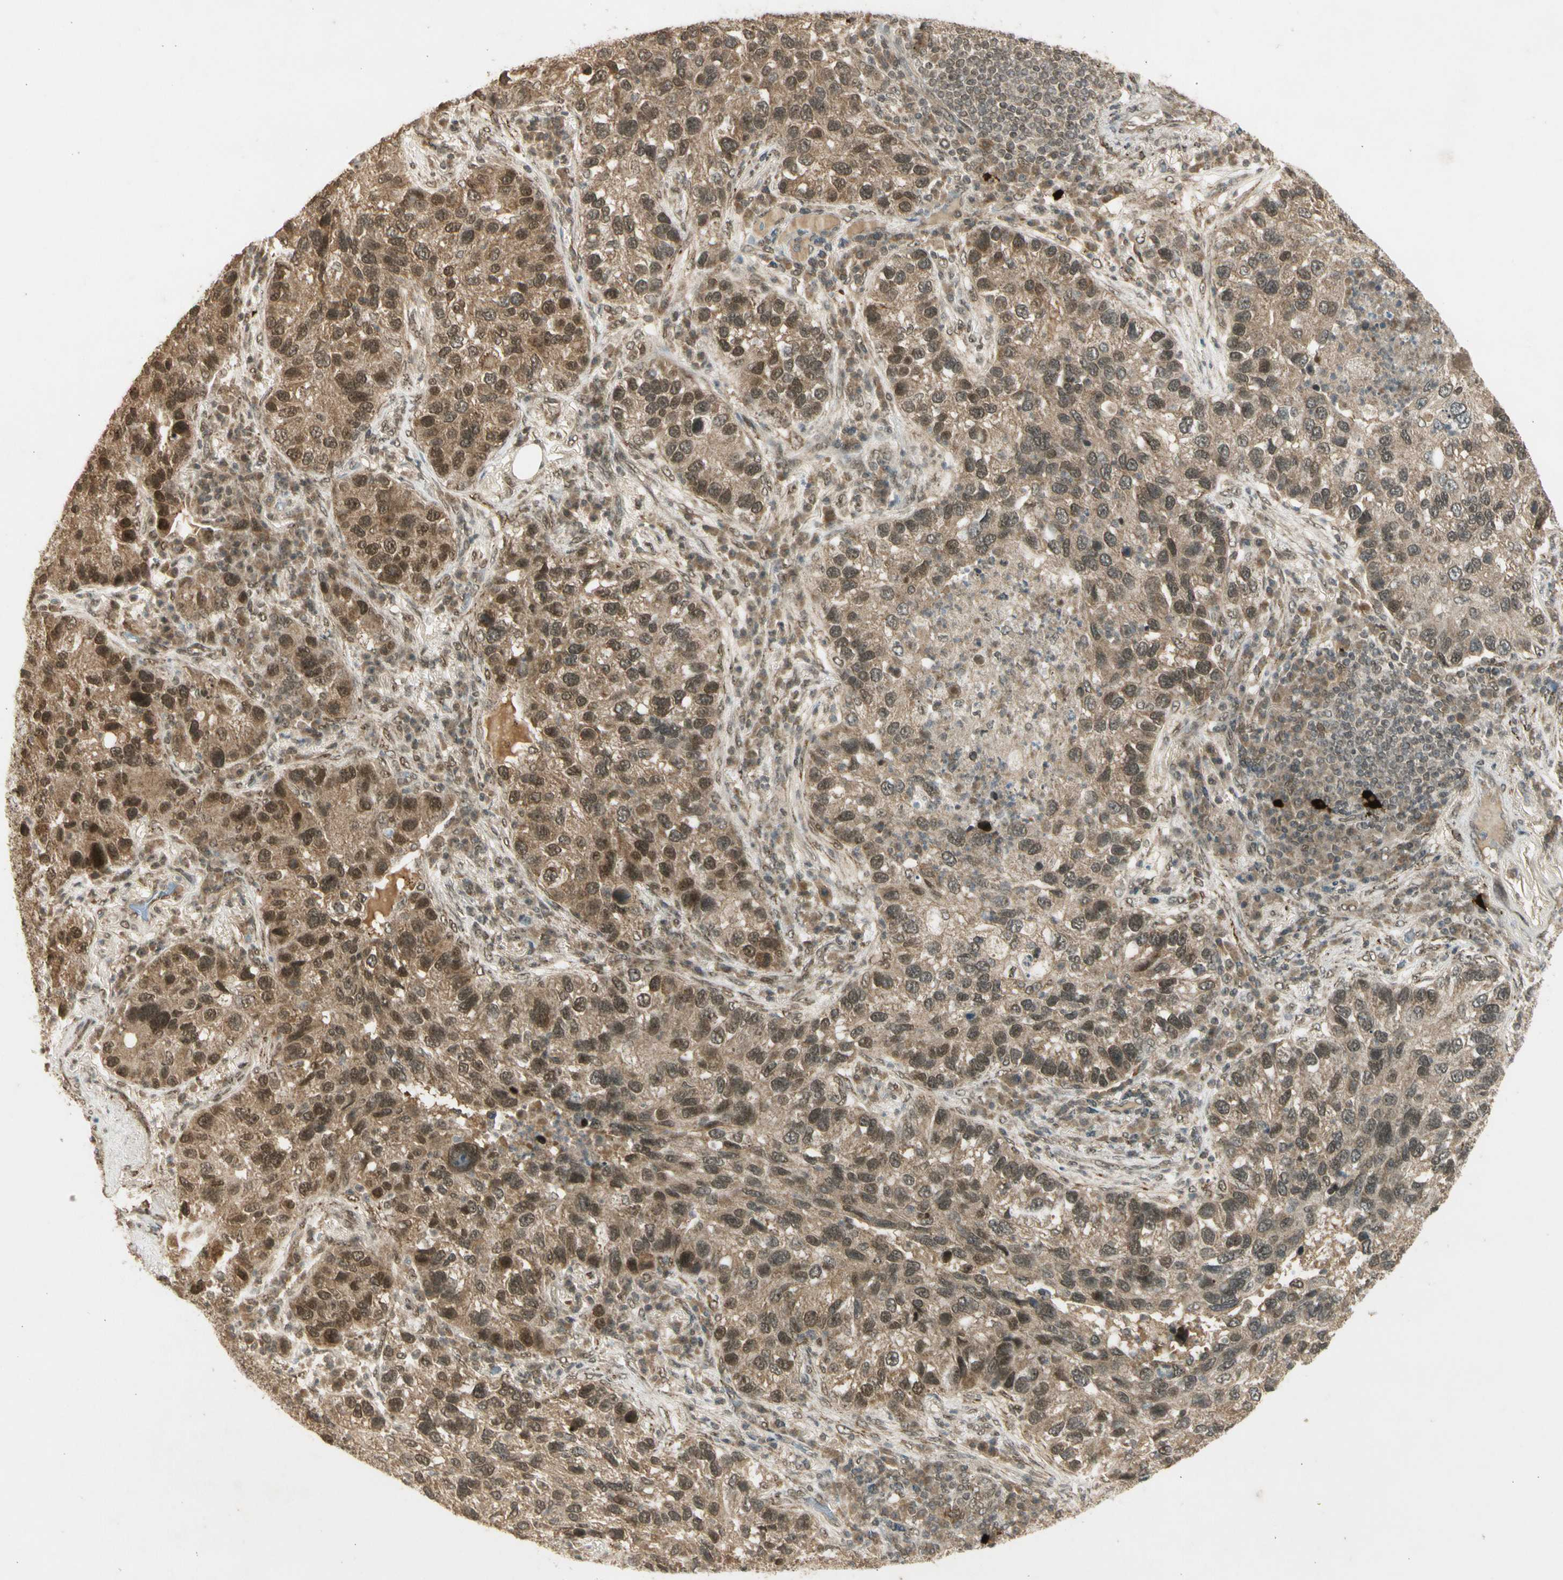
{"staining": {"intensity": "moderate", "quantity": "25%-75%", "location": "cytoplasmic/membranous,nuclear"}, "tissue": "lung cancer", "cell_type": "Tumor cells", "image_type": "cancer", "snomed": [{"axis": "morphology", "description": "Normal tissue, NOS"}, {"axis": "morphology", "description": "Adenocarcinoma, NOS"}, {"axis": "topography", "description": "Bronchus"}, {"axis": "topography", "description": "Lung"}], "caption": "Moderate cytoplasmic/membranous and nuclear staining for a protein is identified in about 25%-75% of tumor cells of lung cancer (adenocarcinoma) using IHC.", "gene": "ZNF135", "patient": {"sex": "male", "age": 54}}